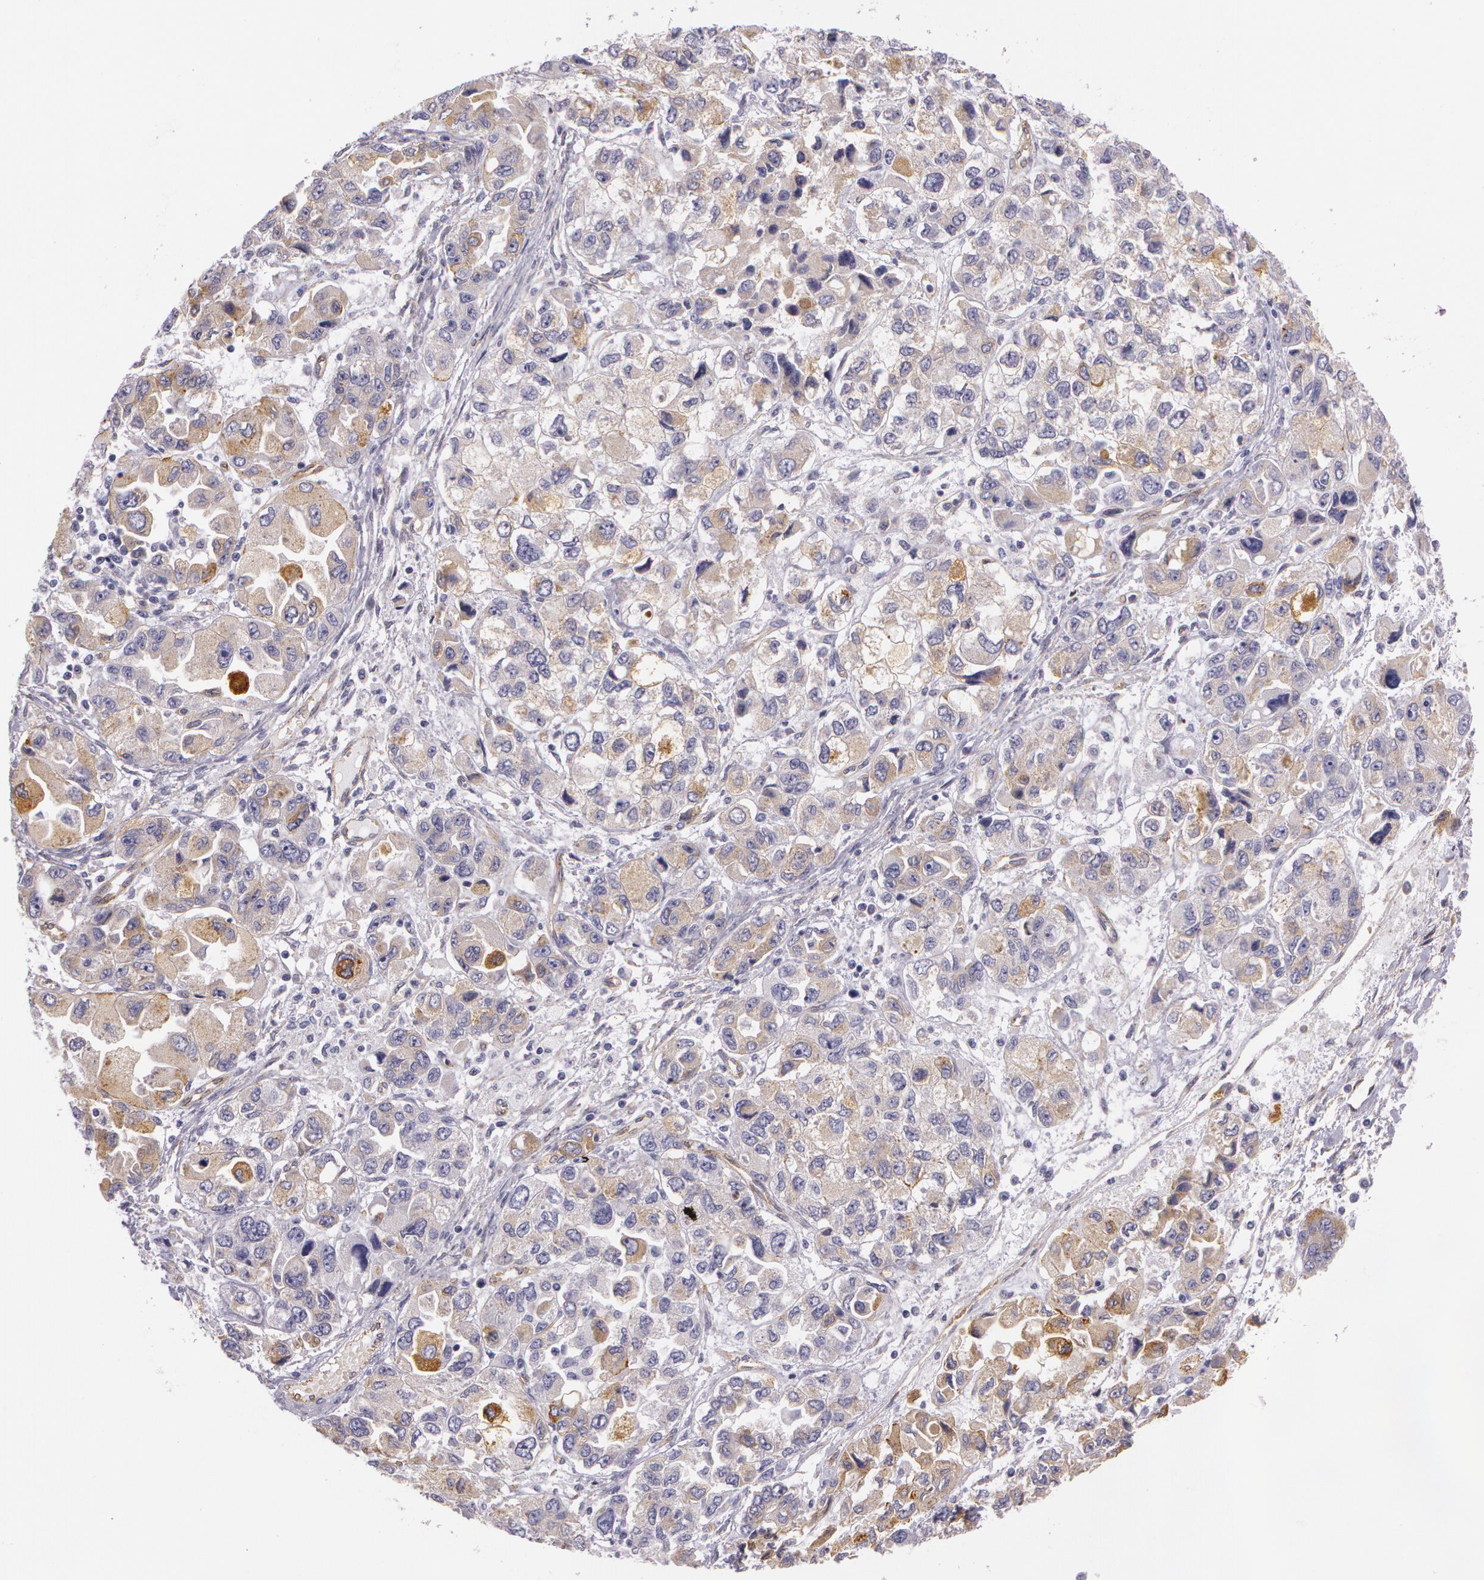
{"staining": {"intensity": "weak", "quantity": ">75%", "location": "cytoplasmic/membranous"}, "tissue": "ovarian cancer", "cell_type": "Tumor cells", "image_type": "cancer", "snomed": [{"axis": "morphology", "description": "Cystadenocarcinoma, serous, NOS"}, {"axis": "topography", "description": "Ovary"}], "caption": "This is a micrograph of immunohistochemistry staining of ovarian serous cystadenocarcinoma, which shows weak expression in the cytoplasmic/membranous of tumor cells.", "gene": "APP", "patient": {"sex": "female", "age": 84}}